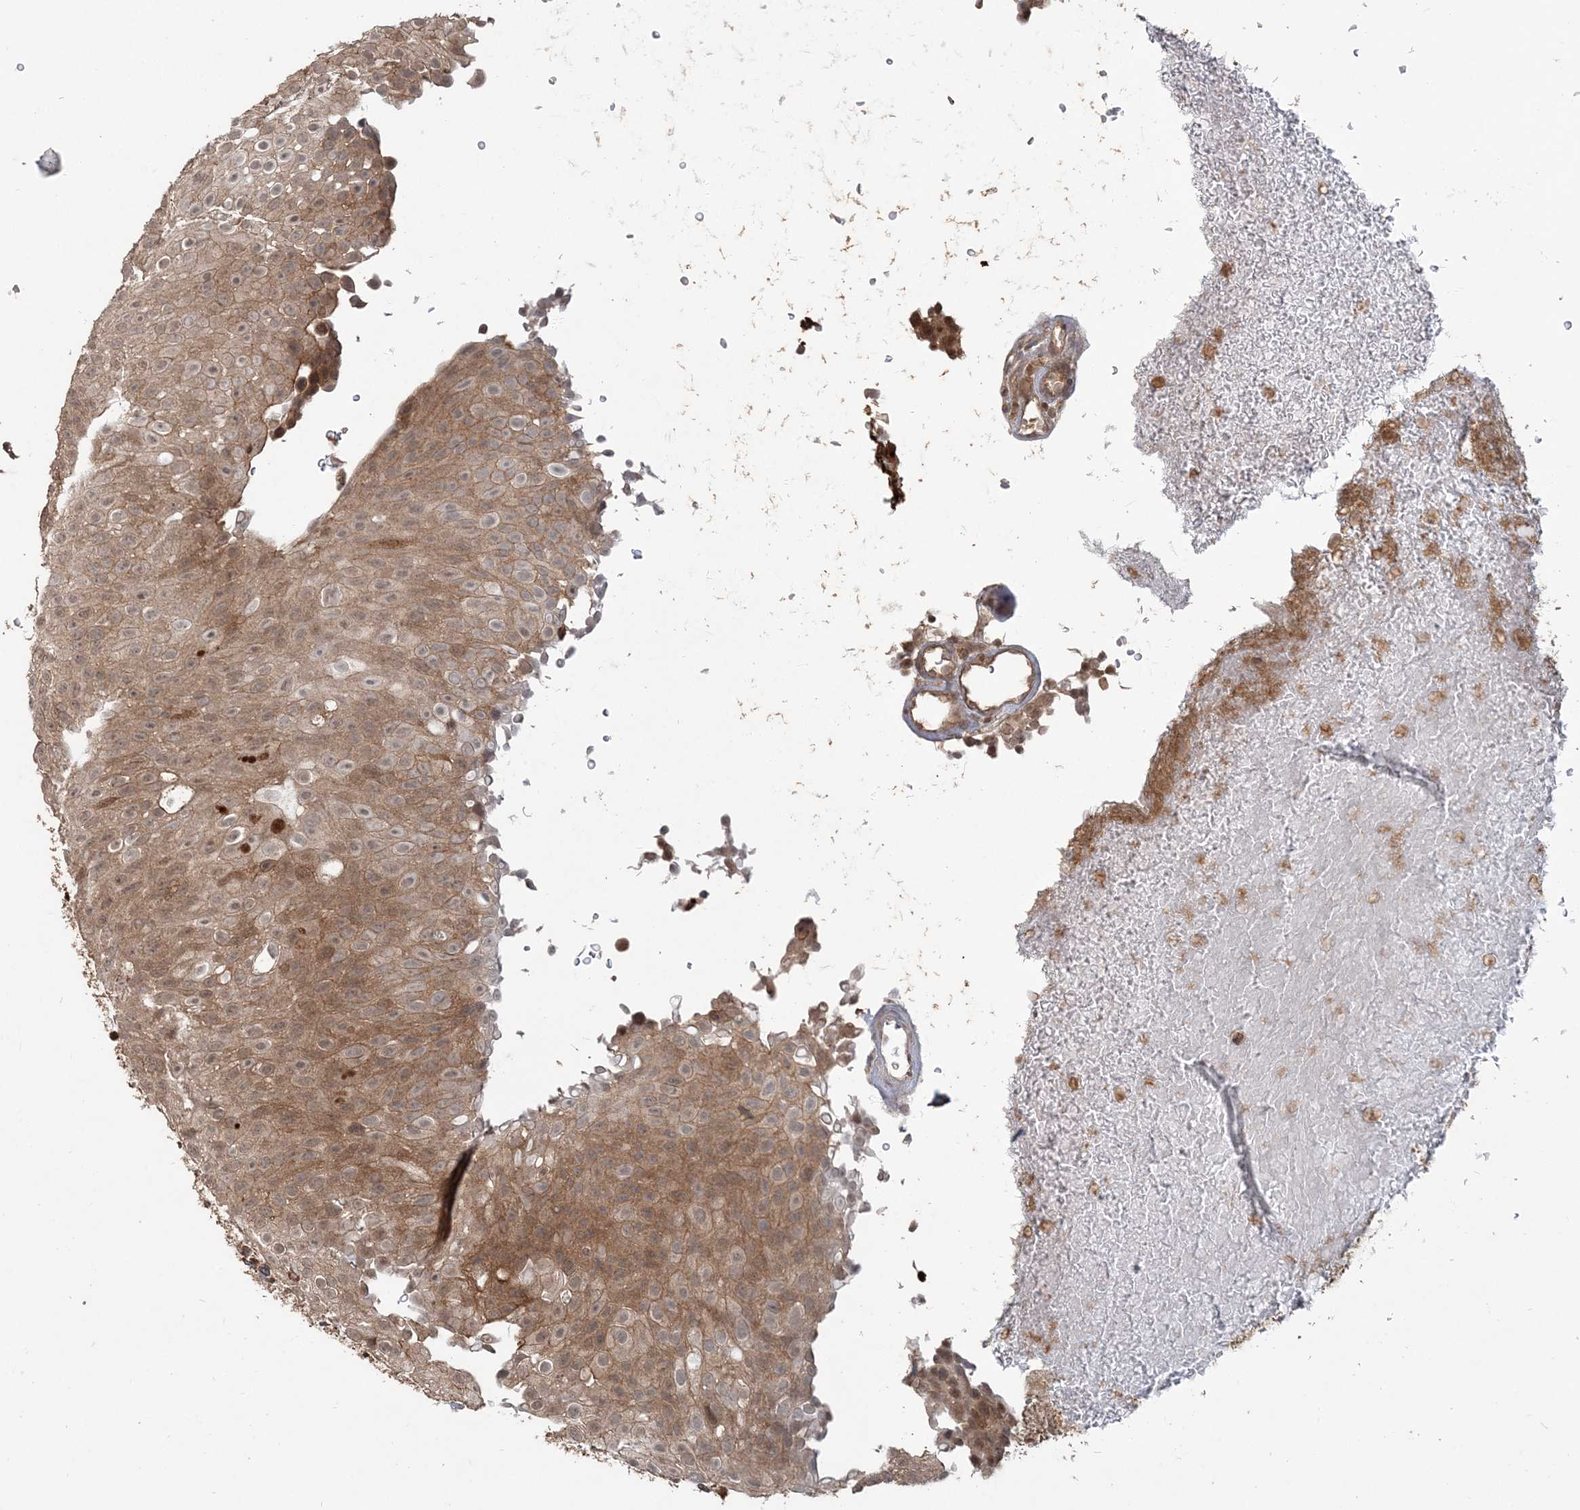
{"staining": {"intensity": "moderate", "quantity": ">75%", "location": "cytoplasmic/membranous"}, "tissue": "urothelial cancer", "cell_type": "Tumor cells", "image_type": "cancer", "snomed": [{"axis": "morphology", "description": "Urothelial carcinoma, Low grade"}, {"axis": "topography", "description": "Urinary bladder"}], "caption": "Brown immunohistochemical staining in urothelial cancer reveals moderate cytoplasmic/membranous positivity in about >75% of tumor cells. (DAB IHC with brightfield microscopy, high magnification).", "gene": "CAB39", "patient": {"sex": "male", "age": 78}}